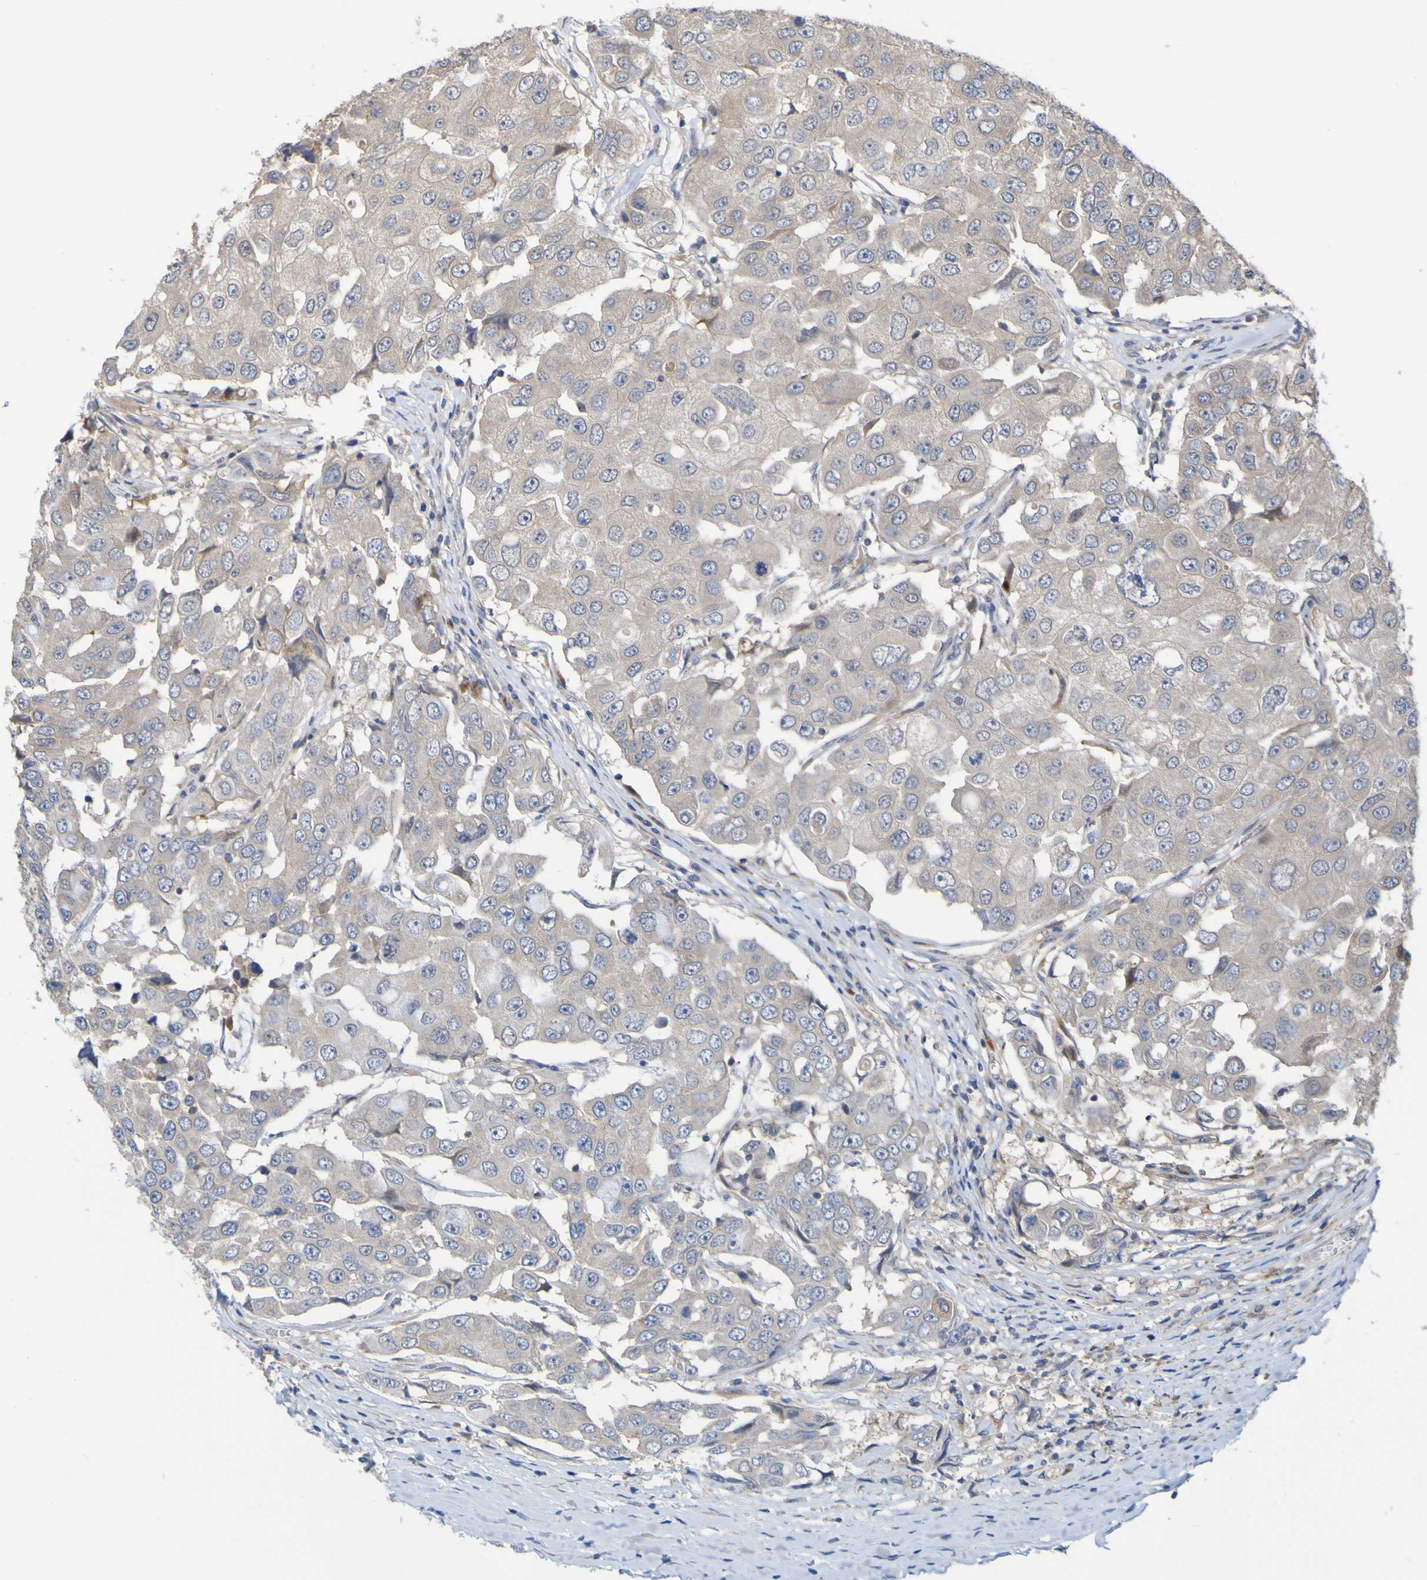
{"staining": {"intensity": "weak", "quantity": "<25%", "location": "cytoplasmic/membranous"}, "tissue": "breast cancer", "cell_type": "Tumor cells", "image_type": "cancer", "snomed": [{"axis": "morphology", "description": "Duct carcinoma"}, {"axis": "topography", "description": "Breast"}], "caption": "This is an immunohistochemistry (IHC) histopathology image of infiltrating ductal carcinoma (breast). There is no staining in tumor cells.", "gene": "SDK1", "patient": {"sex": "female", "age": 27}}